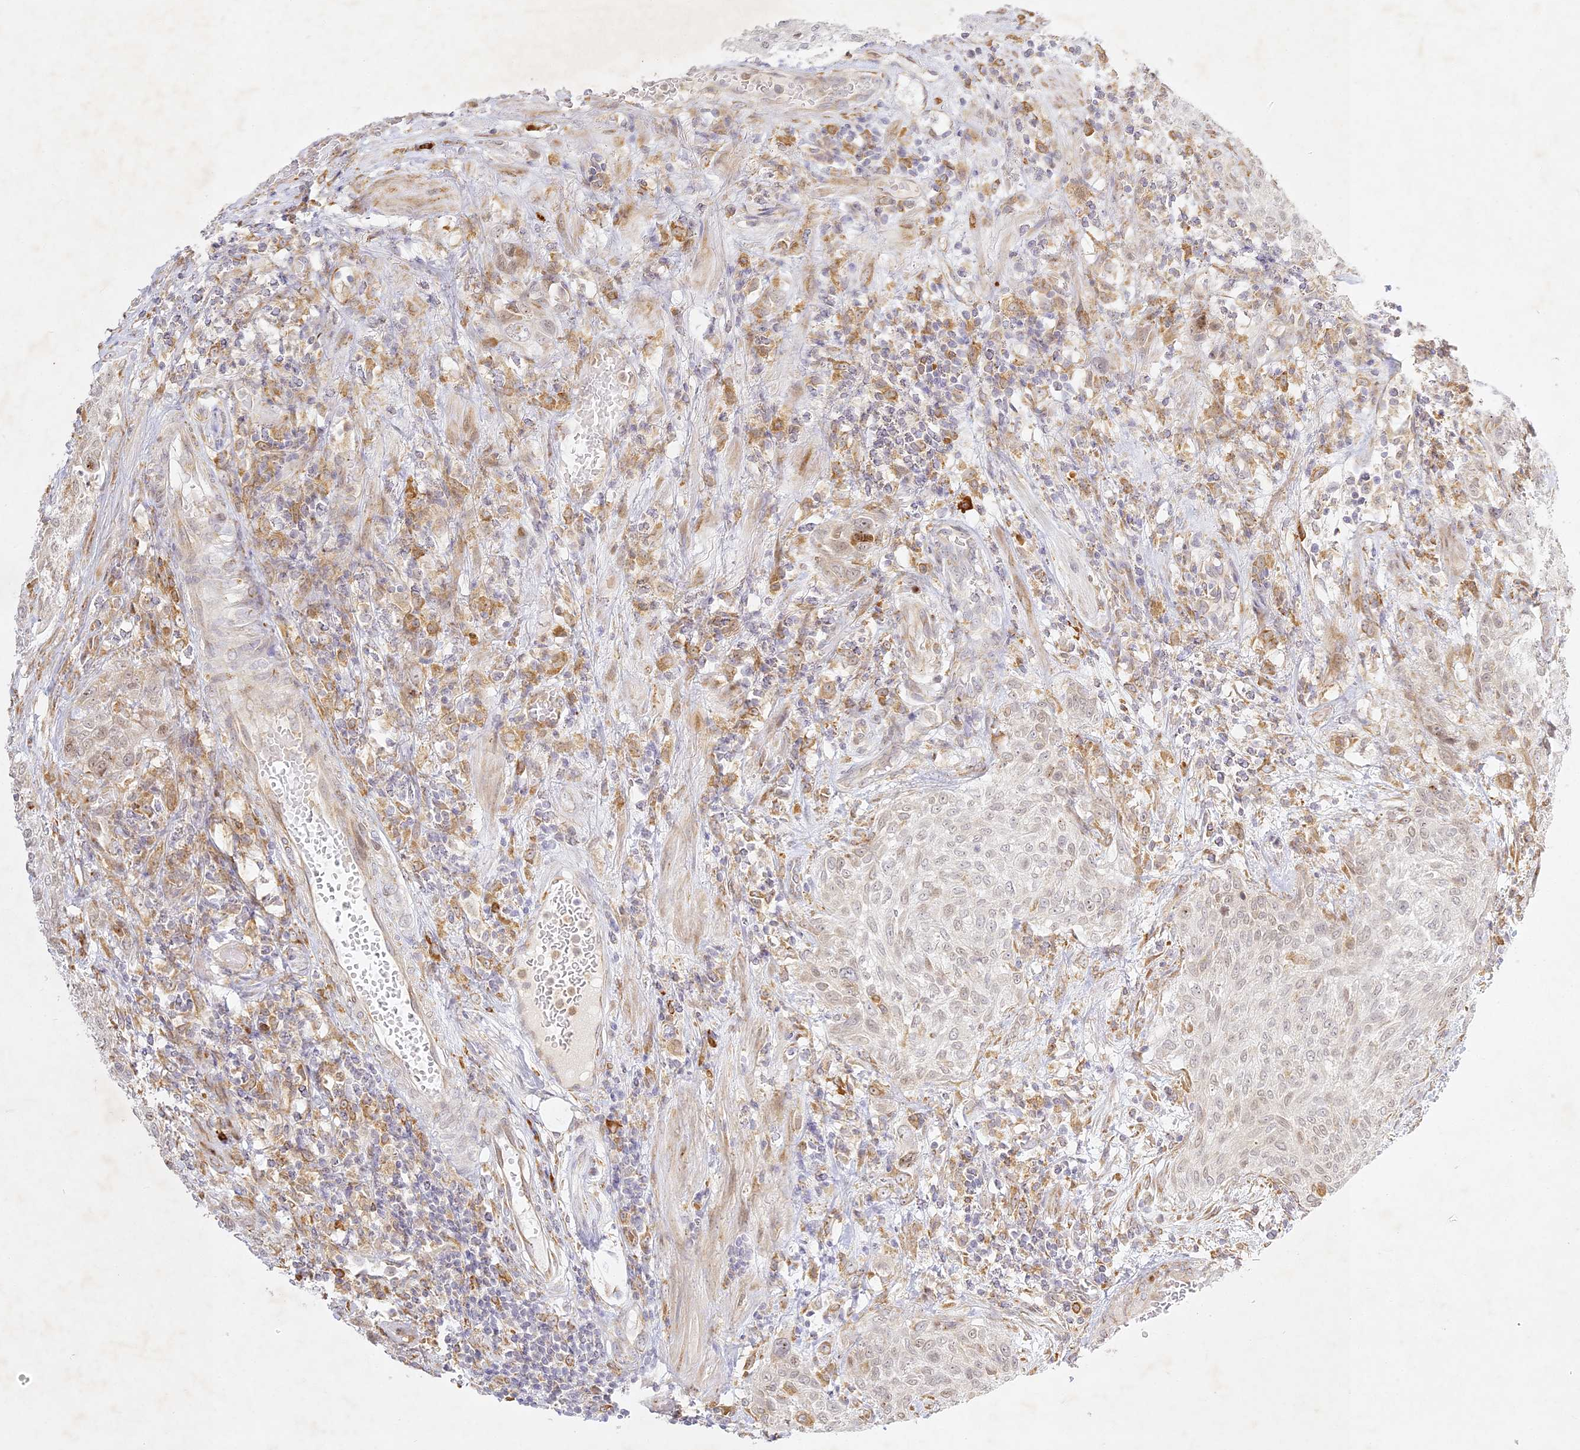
{"staining": {"intensity": "weak", "quantity": "<25%", "location": "cytoplasmic/membranous"}, "tissue": "urothelial cancer", "cell_type": "Tumor cells", "image_type": "cancer", "snomed": [{"axis": "morphology", "description": "Urothelial carcinoma, High grade"}, {"axis": "topography", "description": "Urinary bladder"}], "caption": "There is no significant staining in tumor cells of urothelial carcinoma (high-grade). (DAB (3,3'-diaminobenzidine) immunohistochemistry, high magnification).", "gene": "SLC30A5", "patient": {"sex": "male", "age": 35}}